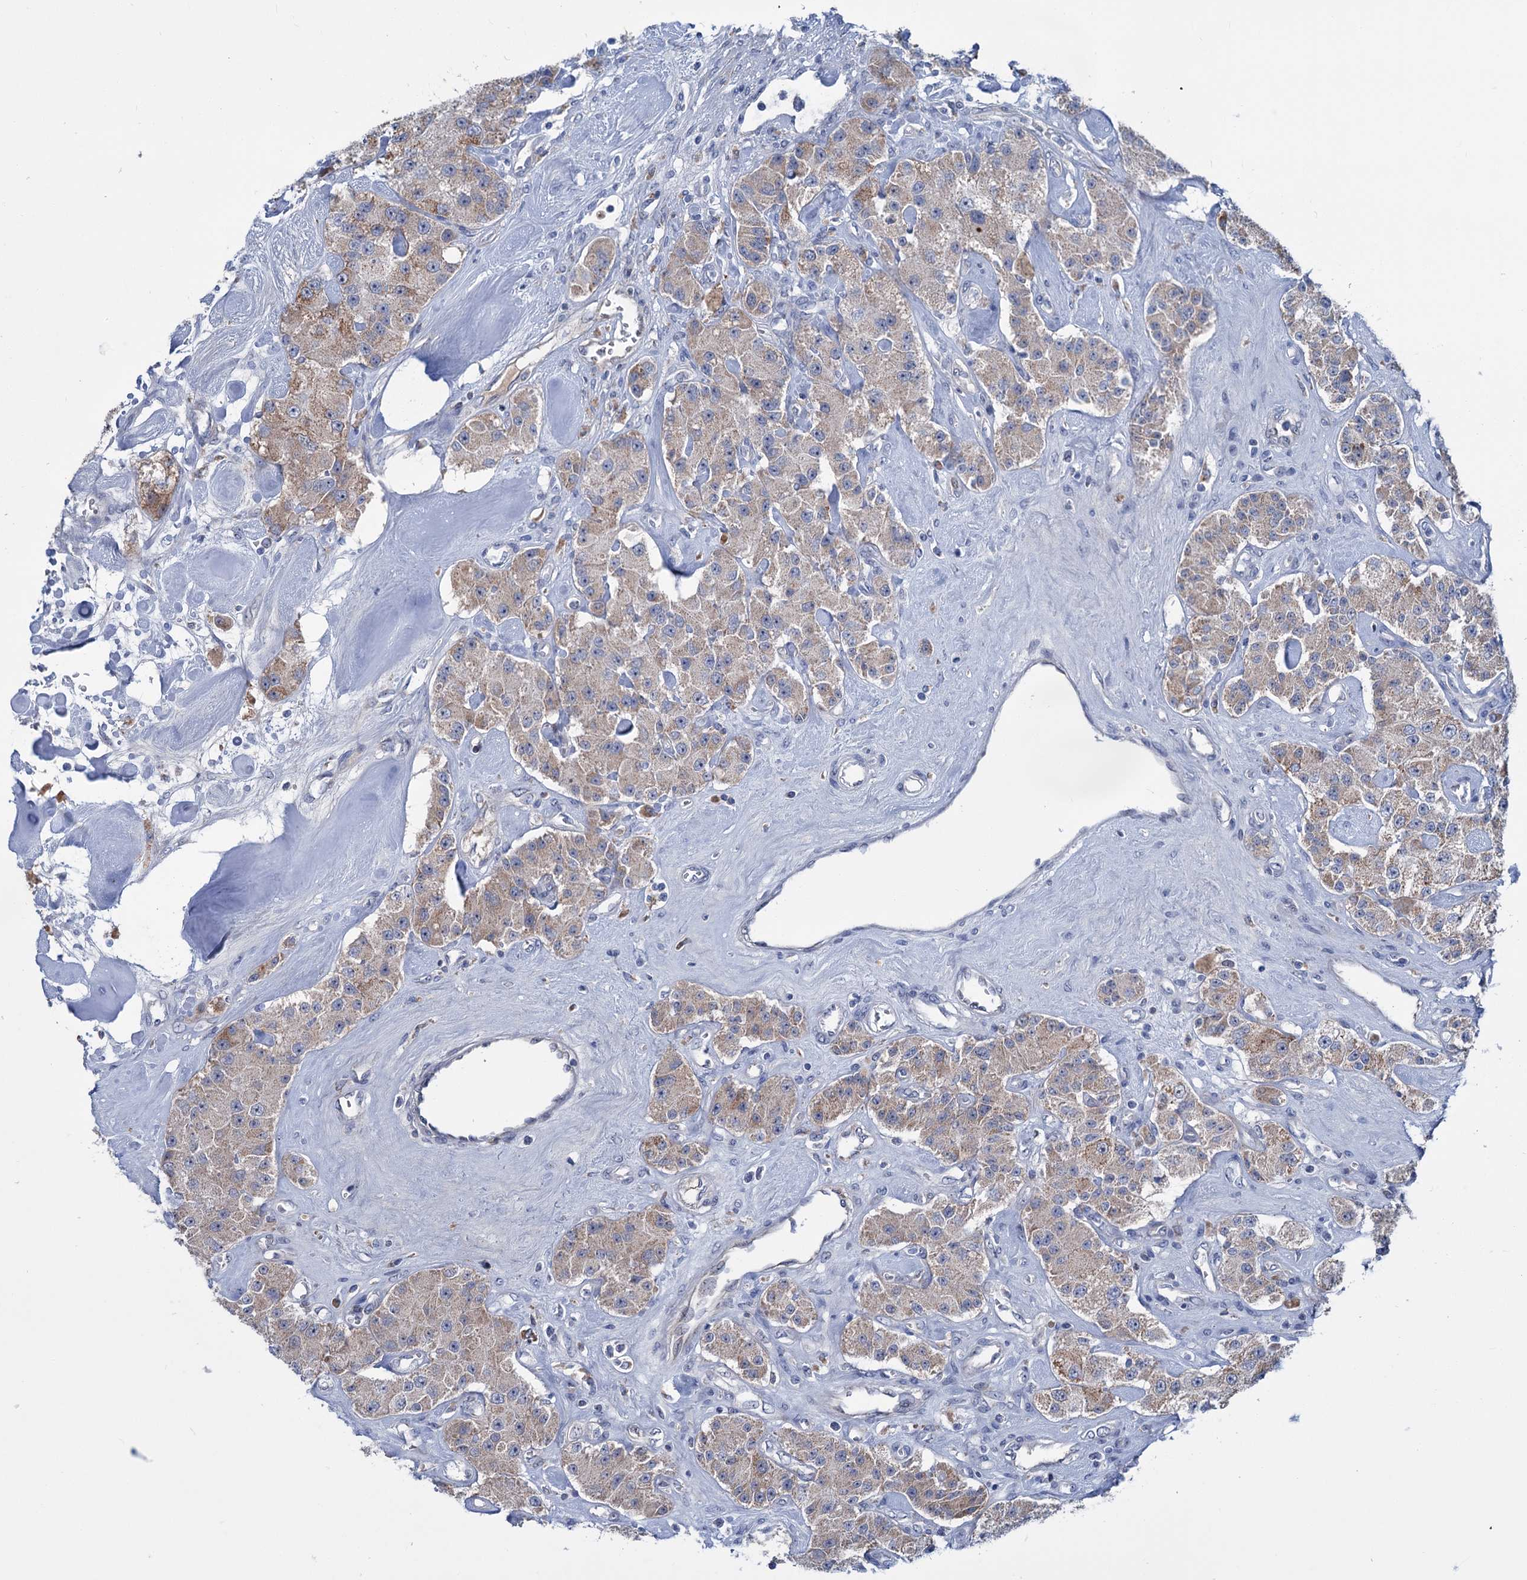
{"staining": {"intensity": "moderate", "quantity": ">75%", "location": "cytoplasmic/membranous"}, "tissue": "carcinoid", "cell_type": "Tumor cells", "image_type": "cancer", "snomed": [{"axis": "morphology", "description": "Carcinoid, malignant, NOS"}, {"axis": "topography", "description": "Pancreas"}], "caption": "Immunohistochemistry (IHC) of human malignant carcinoid demonstrates medium levels of moderate cytoplasmic/membranous expression in about >75% of tumor cells.", "gene": "LPIN1", "patient": {"sex": "male", "age": 41}}